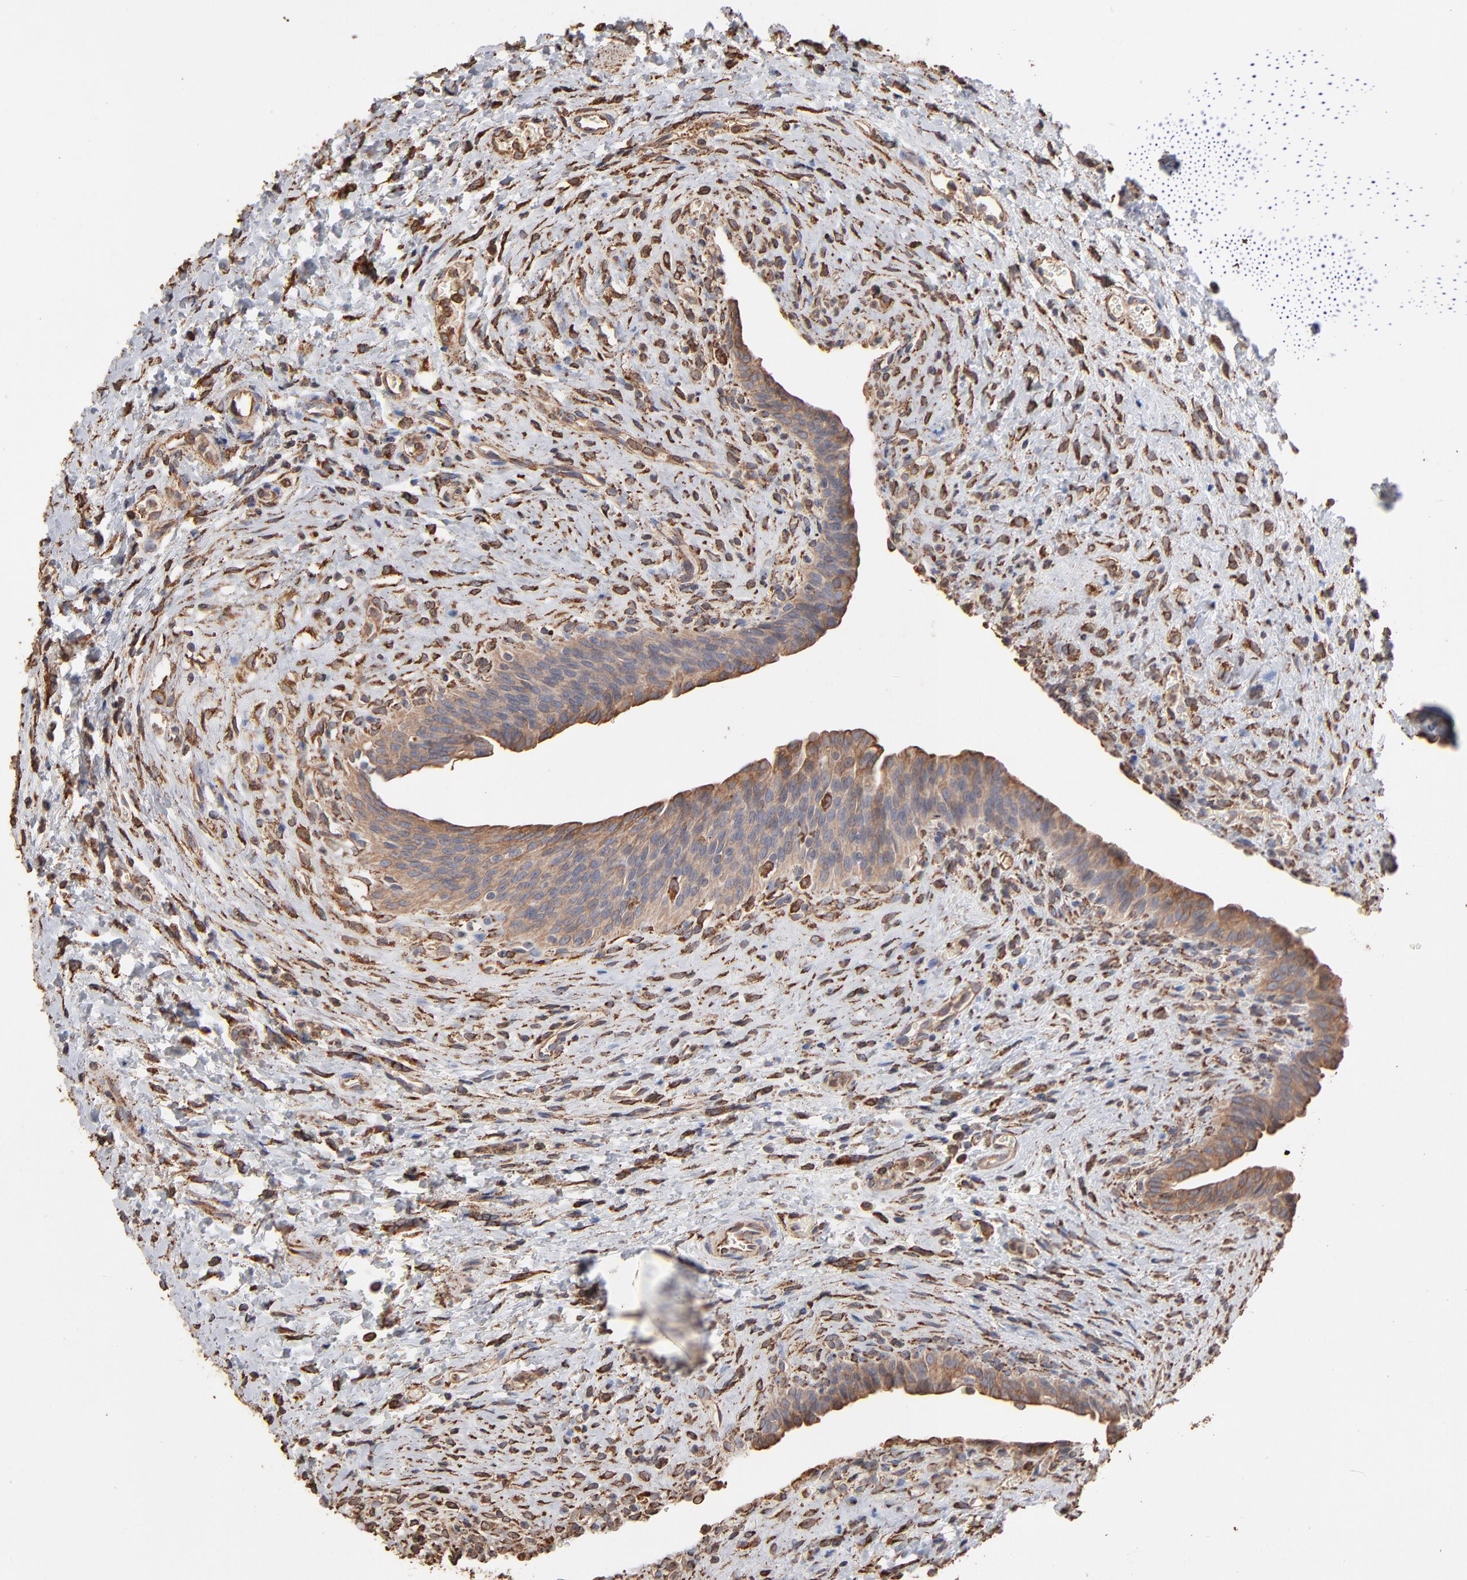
{"staining": {"intensity": "moderate", "quantity": ">75%", "location": "cytoplasmic/membranous"}, "tissue": "urinary bladder", "cell_type": "Urothelial cells", "image_type": "normal", "snomed": [{"axis": "morphology", "description": "Normal tissue, NOS"}, {"axis": "morphology", "description": "Dysplasia, NOS"}, {"axis": "topography", "description": "Urinary bladder"}], "caption": "The immunohistochemical stain labels moderate cytoplasmic/membranous staining in urothelial cells of benign urinary bladder. (IHC, brightfield microscopy, high magnification).", "gene": "PDIA3", "patient": {"sex": "male", "age": 35}}